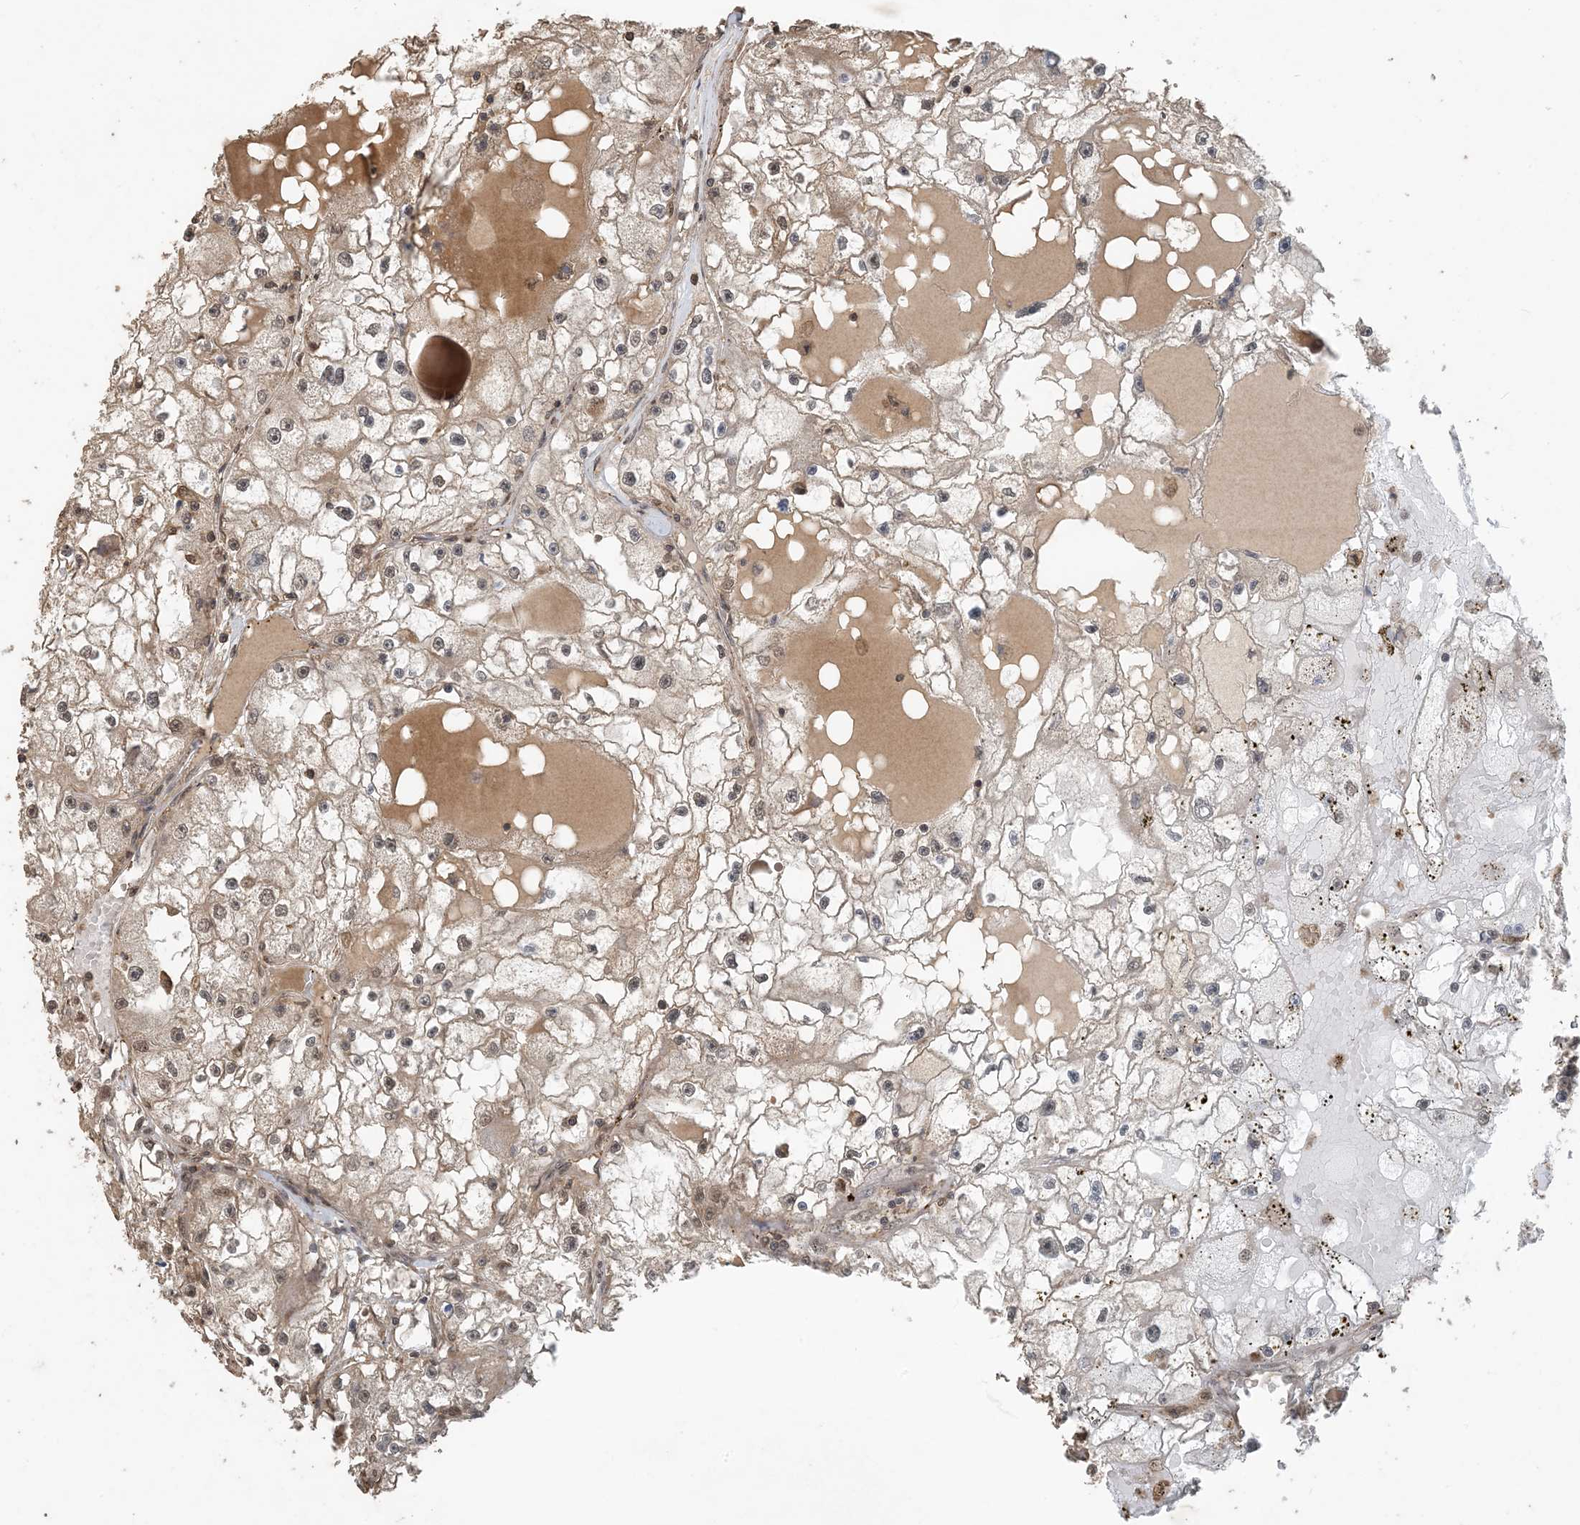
{"staining": {"intensity": "moderate", "quantity": "25%-75%", "location": "nuclear"}, "tissue": "renal cancer", "cell_type": "Tumor cells", "image_type": "cancer", "snomed": [{"axis": "morphology", "description": "Adenocarcinoma, NOS"}, {"axis": "topography", "description": "Kidney"}], "caption": "Moderate nuclear protein expression is identified in about 25%-75% of tumor cells in renal cancer.", "gene": "ZC3H12A", "patient": {"sex": "male", "age": 56}}